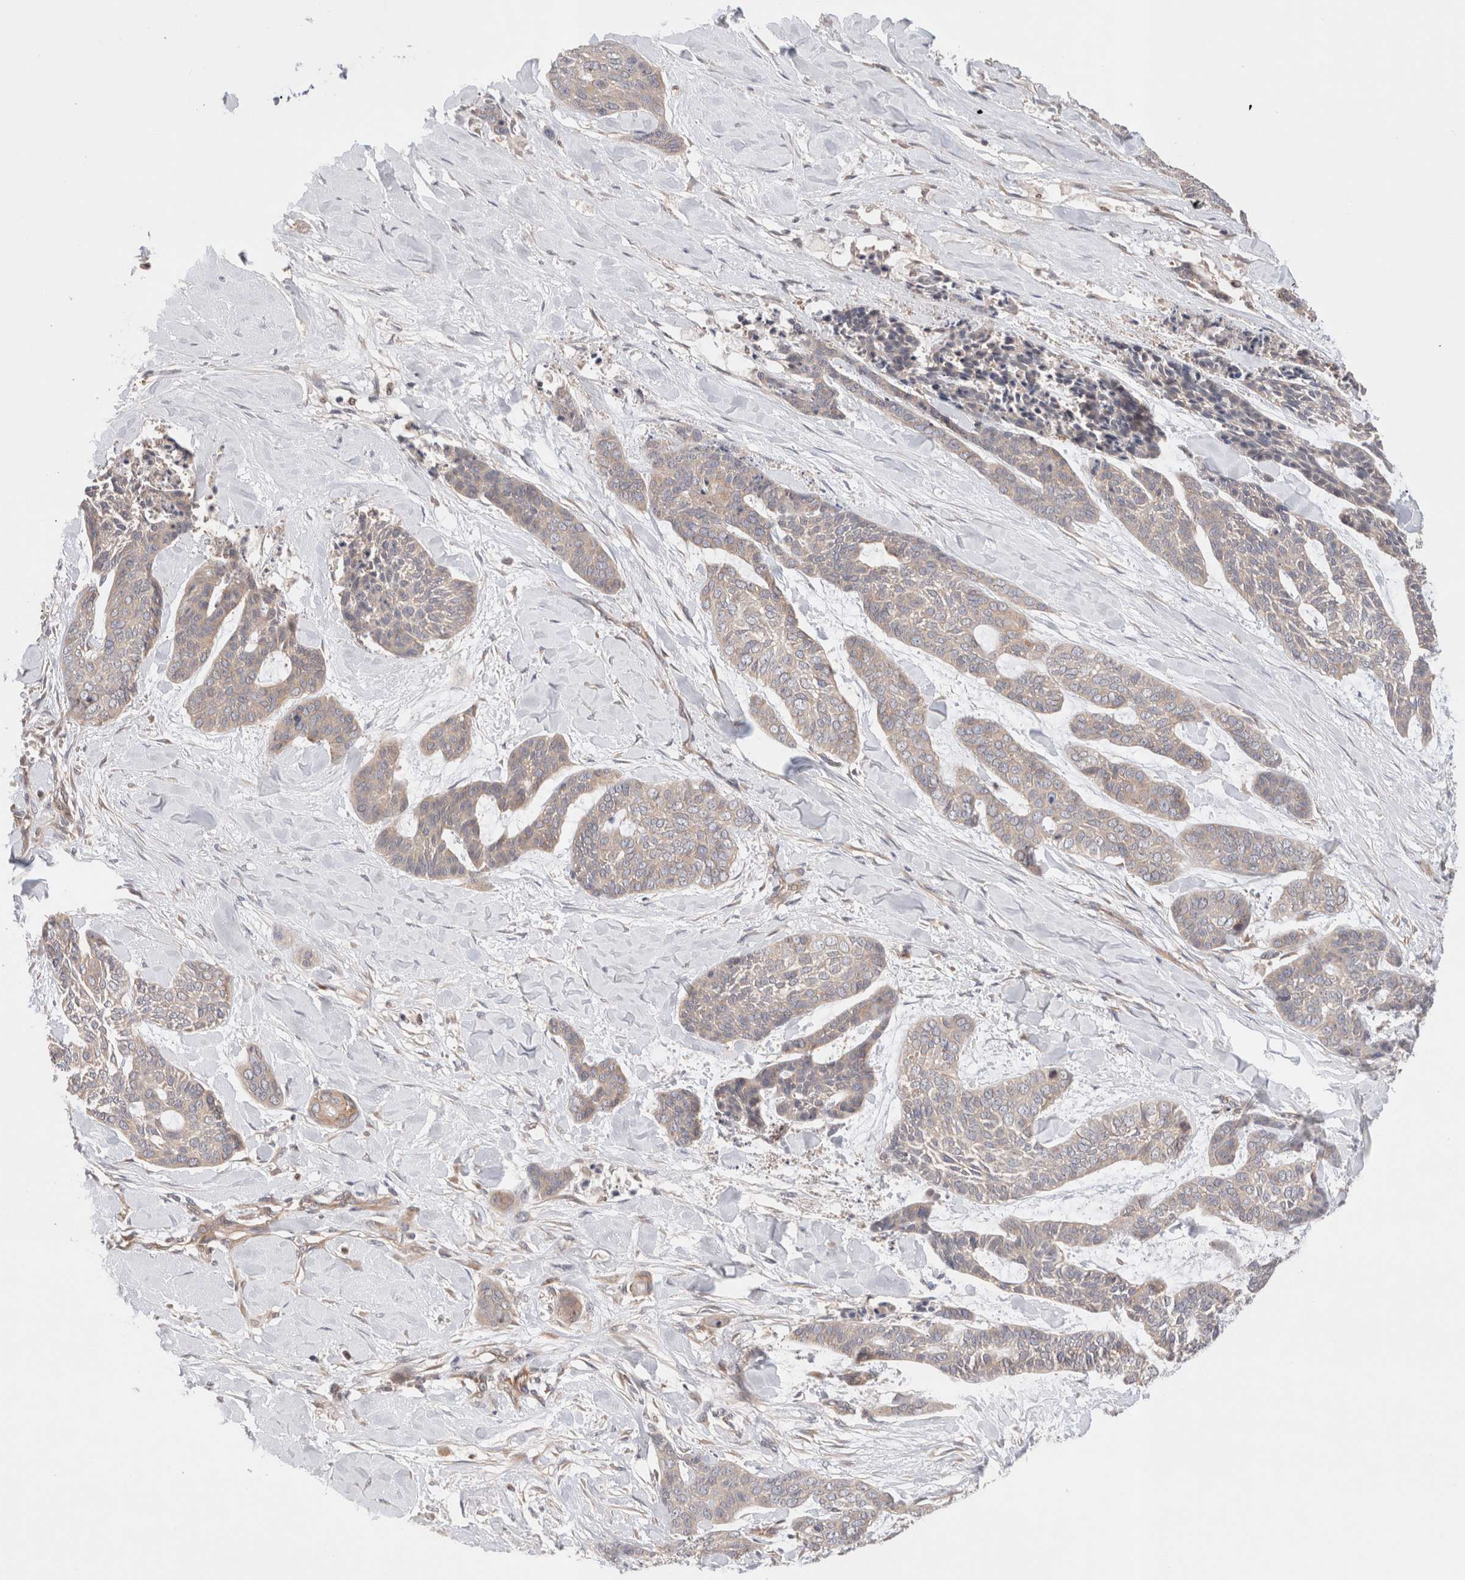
{"staining": {"intensity": "weak", "quantity": ">75%", "location": "cytoplasmic/membranous"}, "tissue": "skin cancer", "cell_type": "Tumor cells", "image_type": "cancer", "snomed": [{"axis": "morphology", "description": "Basal cell carcinoma"}, {"axis": "topography", "description": "Skin"}], "caption": "A low amount of weak cytoplasmic/membranous staining is appreciated in about >75% of tumor cells in basal cell carcinoma (skin) tissue. The staining was performed using DAB, with brown indicating positive protein expression. Nuclei are stained blue with hematoxylin.", "gene": "SIKE1", "patient": {"sex": "female", "age": 64}}